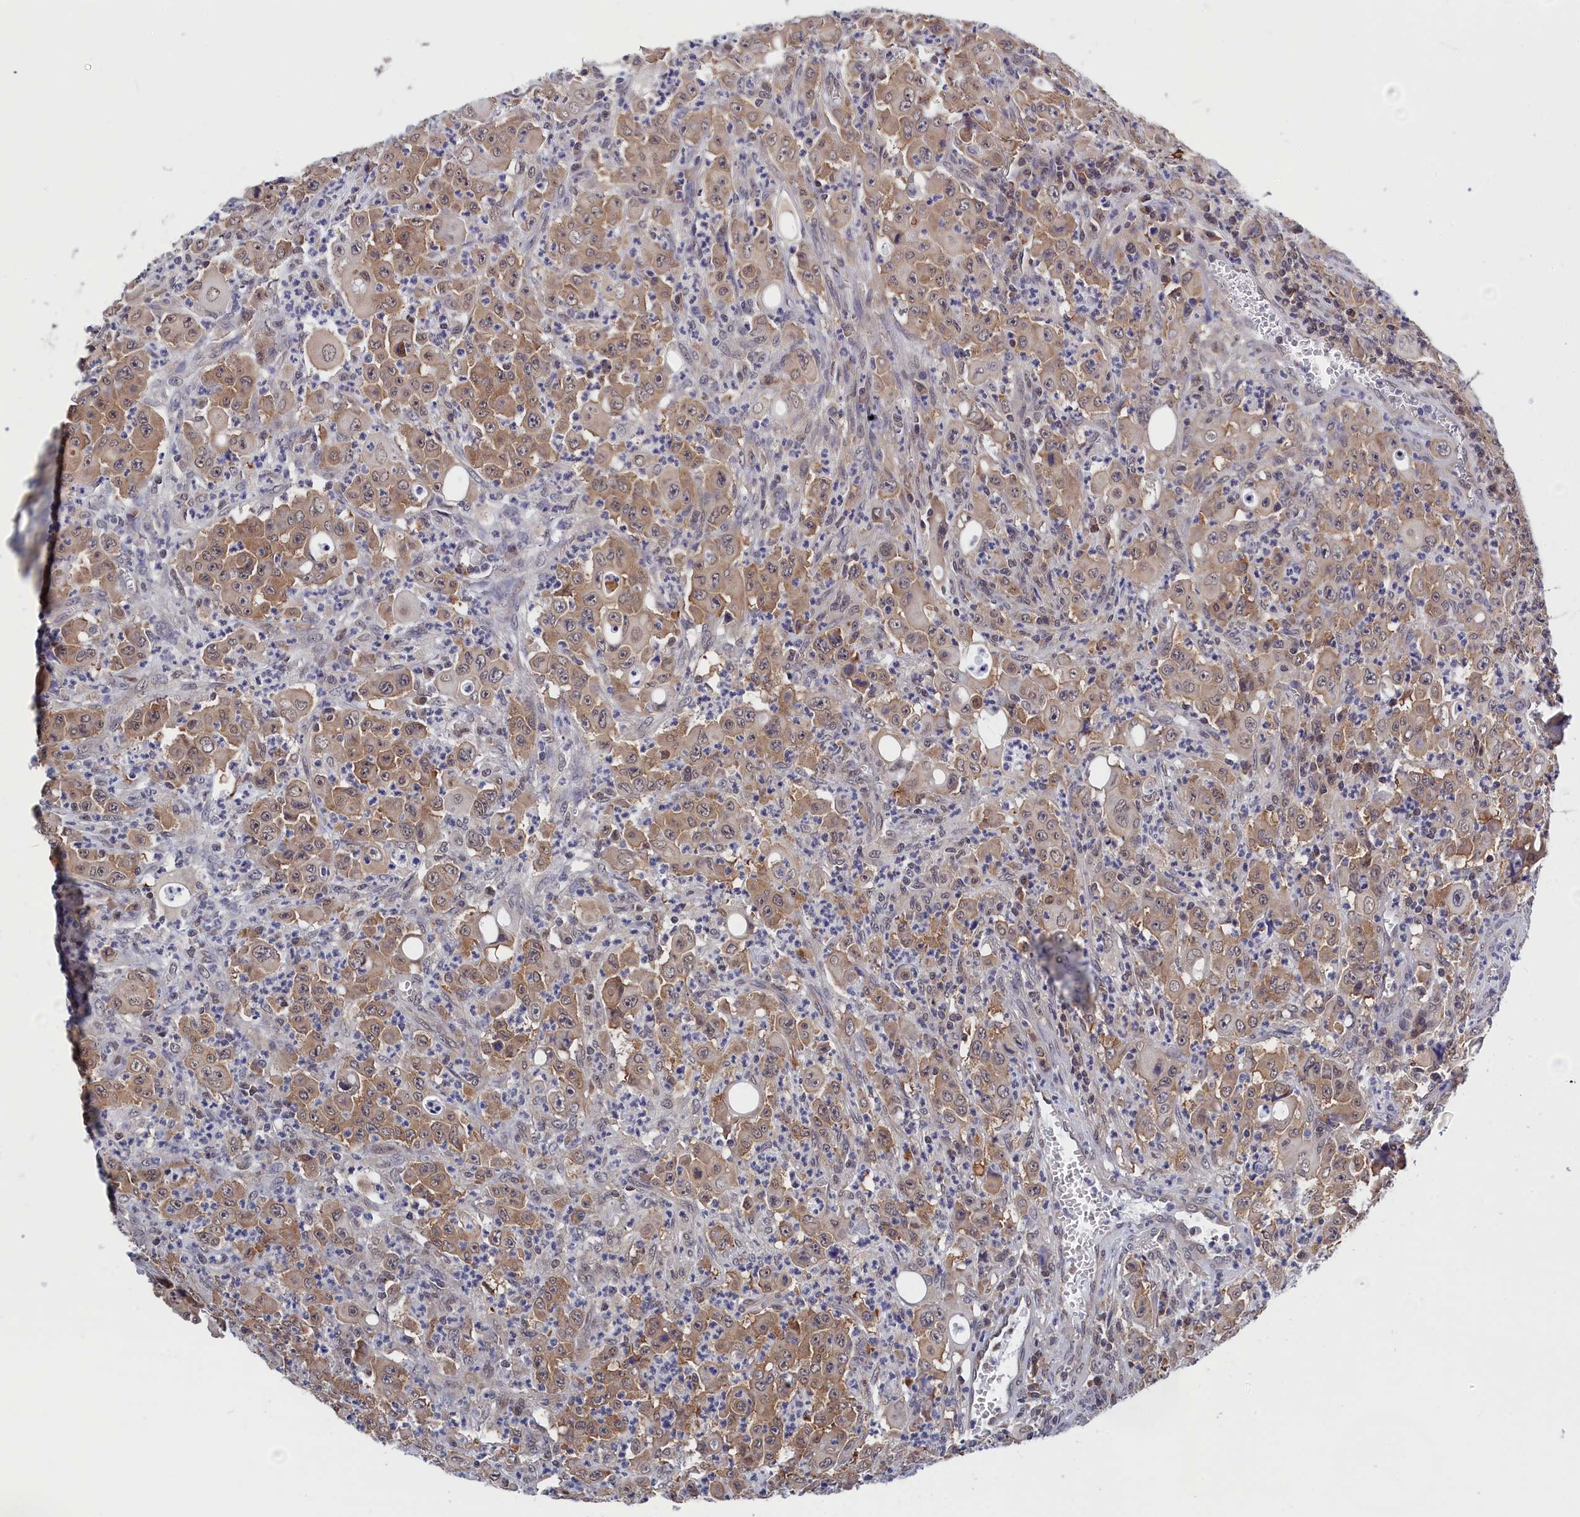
{"staining": {"intensity": "weak", "quantity": ">75%", "location": "cytoplasmic/membranous,nuclear"}, "tissue": "colorectal cancer", "cell_type": "Tumor cells", "image_type": "cancer", "snomed": [{"axis": "morphology", "description": "Adenocarcinoma, NOS"}, {"axis": "topography", "description": "Colon"}], "caption": "Colorectal adenocarcinoma stained with DAB (3,3'-diaminobenzidine) immunohistochemistry exhibits low levels of weak cytoplasmic/membranous and nuclear expression in approximately >75% of tumor cells.", "gene": "PGP", "patient": {"sex": "male", "age": 51}}